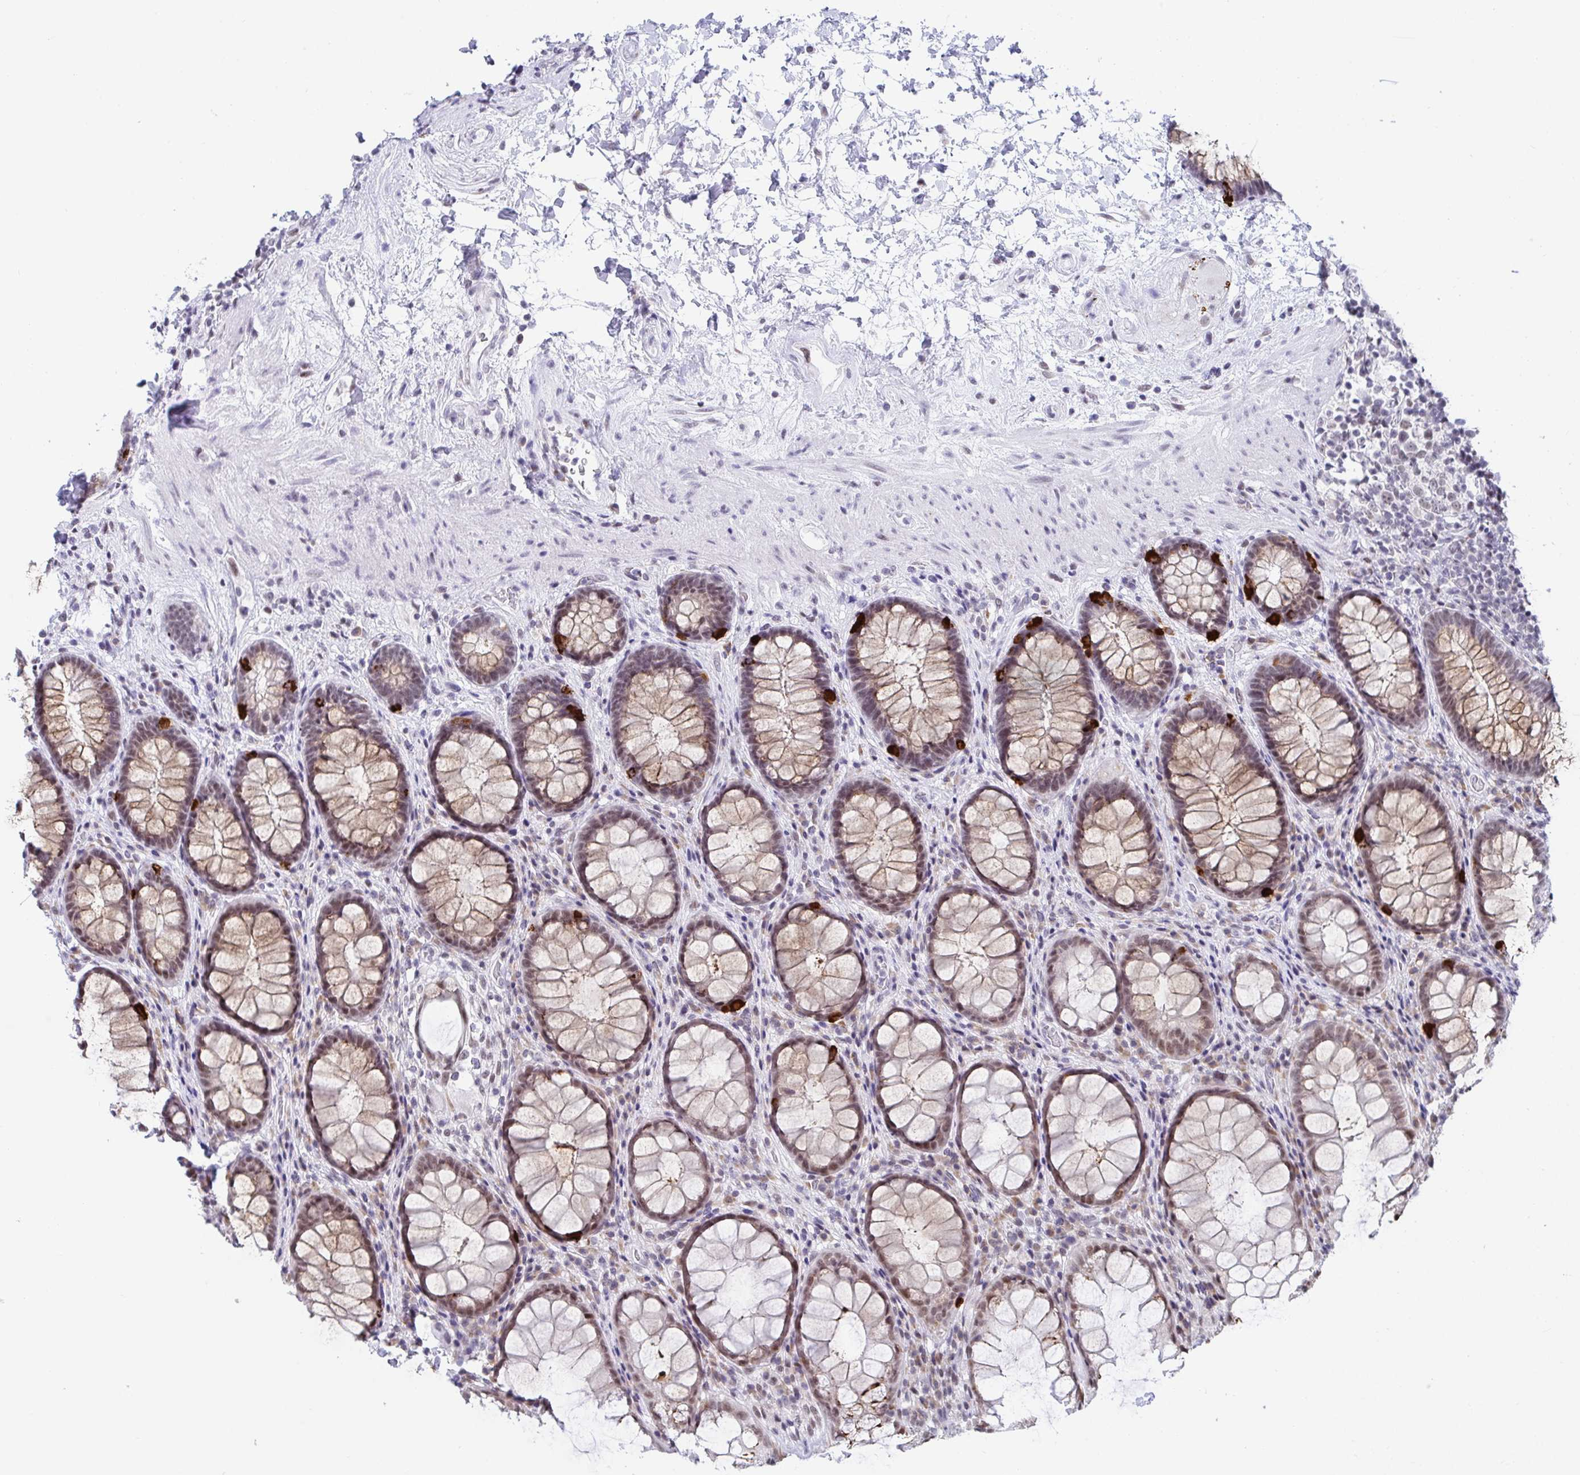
{"staining": {"intensity": "strong", "quantity": "25%-75%", "location": "cytoplasmic/membranous,nuclear"}, "tissue": "rectum", "cell_type": "Glandular cells", "image_type": "normal", "snomed": [{"axis": "morphology", "description": "Normal tissue, NOS"}, {"axis": "topography", "description": "Rectum"}], "caption": "Immunohistochemistry (DAB) staining of unremarkable rectum displays strong cytoplasmic/membranous,nuclear protein staining in approximately 25%-75% of glandular cells. (brown staining indicates protein expression, while blue staining denotes nuclei).", "gene": "WDR72", "patient": {"sex": "male", "age": 72}}